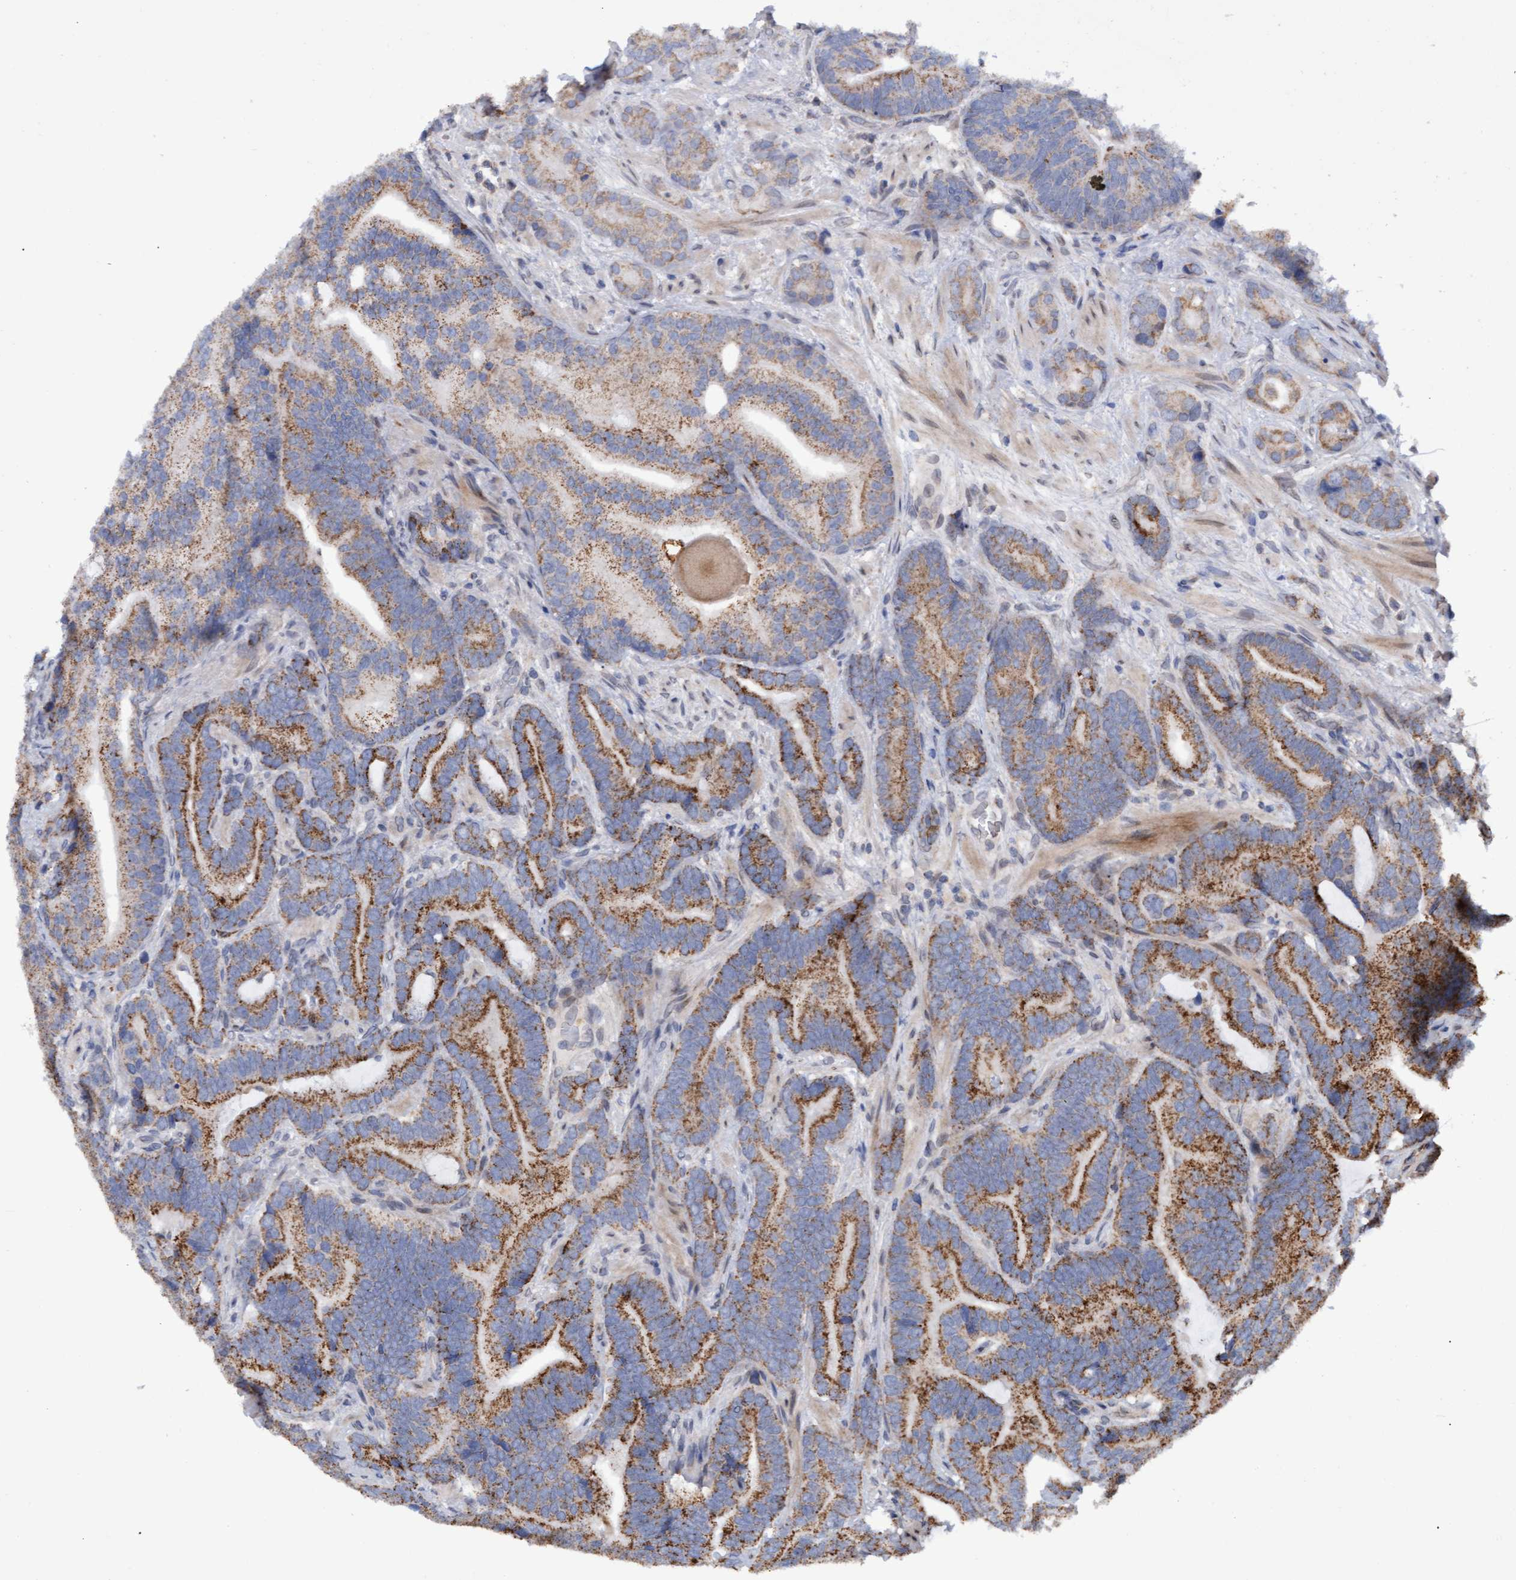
{"staining": {"intensity": "moderate", "quantity": ">75%", "location": "cytoplasmic/membranous"}, "tissue": "prostate cancer", "cell_type": "Tumor cells", "image_type": "cancer", "snomed": [{"axis": "morphology", "description": "Adenocarcinoma, High grade"}, {"axis": "topography", "description": "Prostate"}], "caption": "Tumor cells show moderate cytoplasmic/membranous expression in approximately >75% of cells in prostate cancer (high-grade adenocarcinoma). Using DAB (3,3'-diaminobenzidine) (brown) and hematoxylin (blue) stains, captured at high magnification using brightfield microscopy.", "gene": "MGLL", "patient": {"sex": "male", "age": 55}}